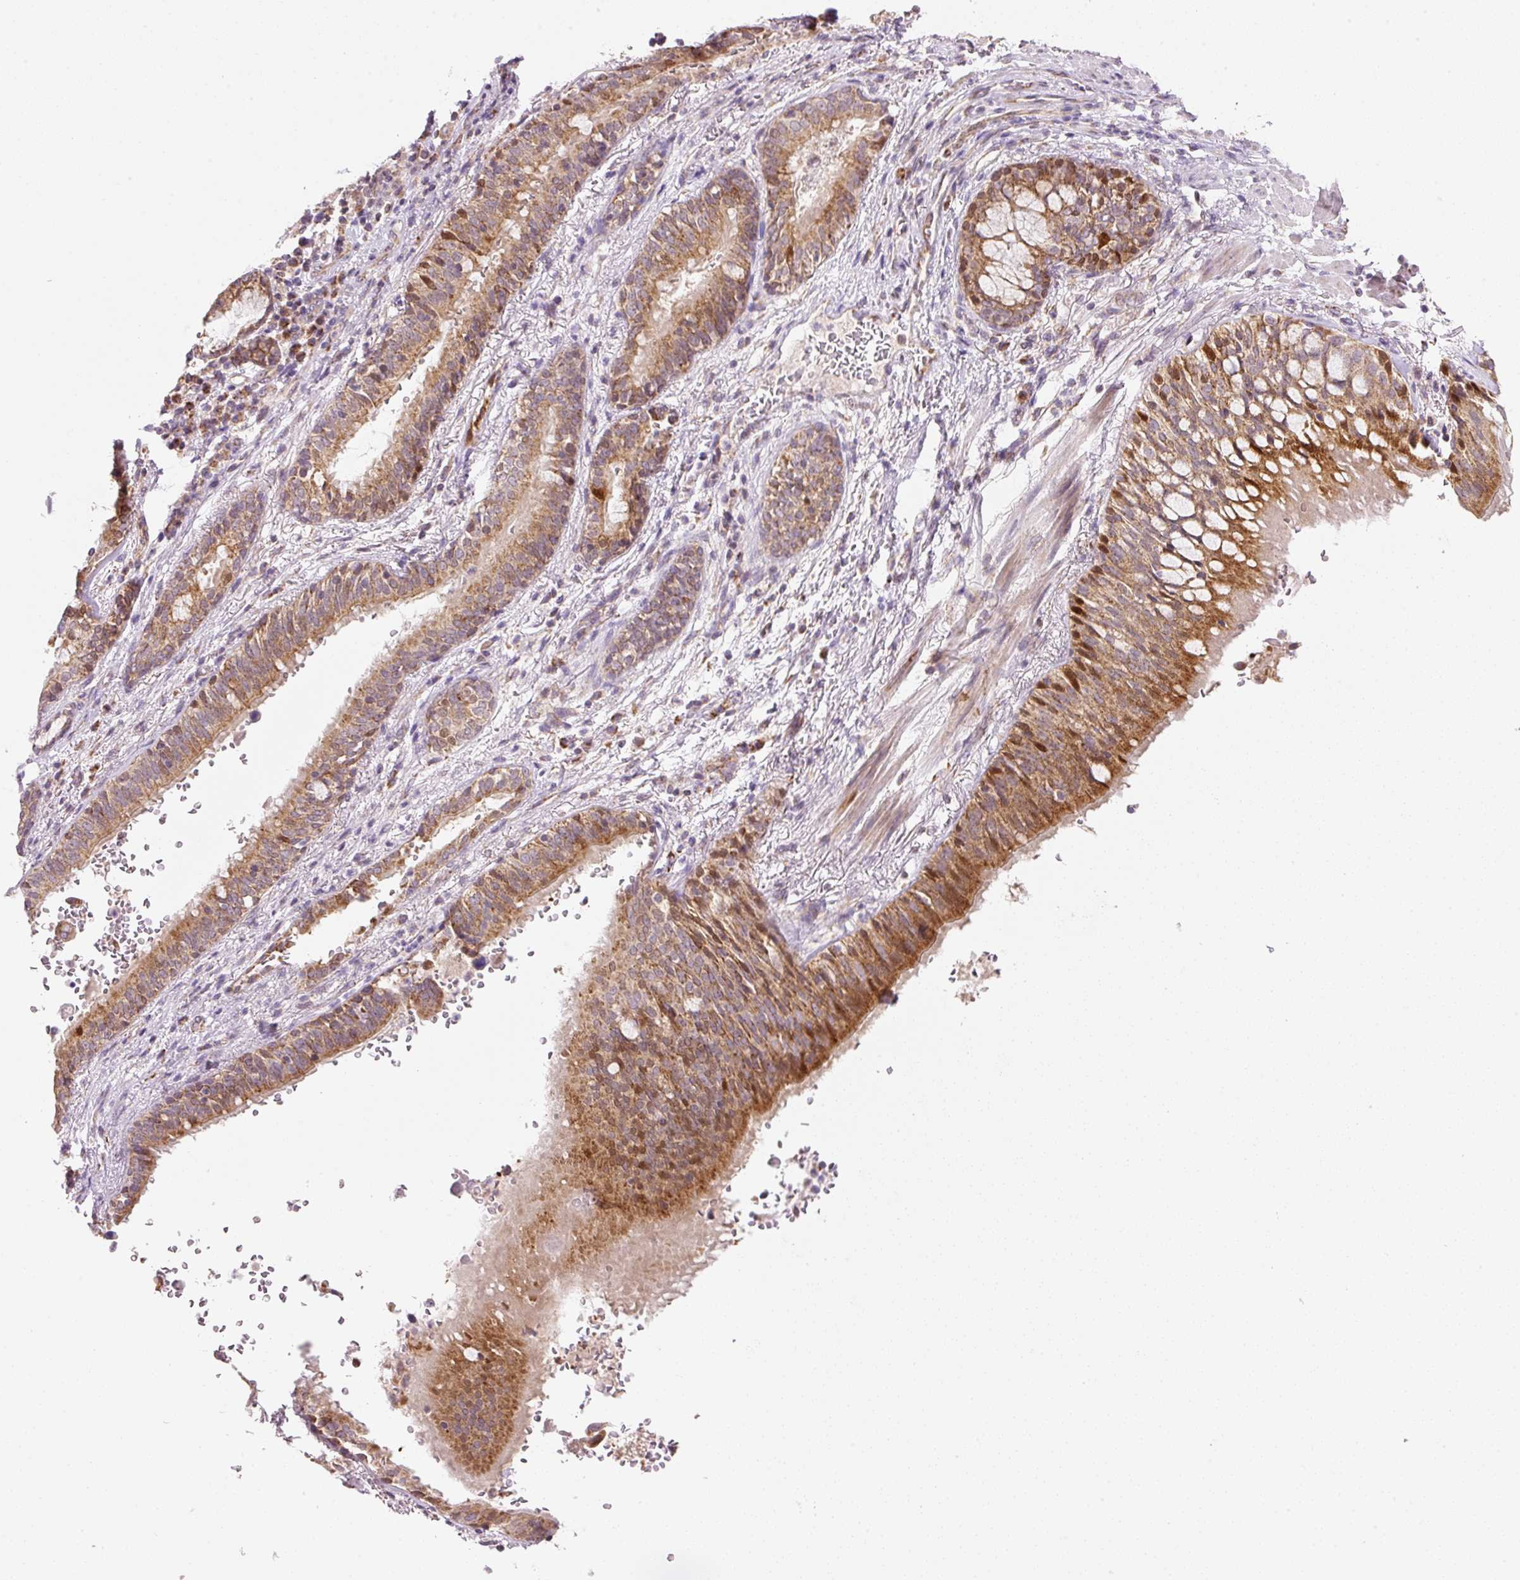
{"staining": {"intensity": "moderate", "quantity": ">75%", "location": "cytoplasmic/membranous,nuclear"}, "tissue": "lung cancer", "cell_type": "Tumor cells", "image_type": "cancer", "snomed": [{"axis": "morphology", "description": "Squamous cell carcinoma, NOS"}, {"axis": "topography", "description": "Lung"}], "caption": "There is medium levels of moderate cytoplasmic/membranous and nuclear staining in tumor cells of lung cancer, as demonstrated by immunohistochemical staining (brown color).", "gene": "FAM78B", "patient": {"sex": "male", "age": 66}}